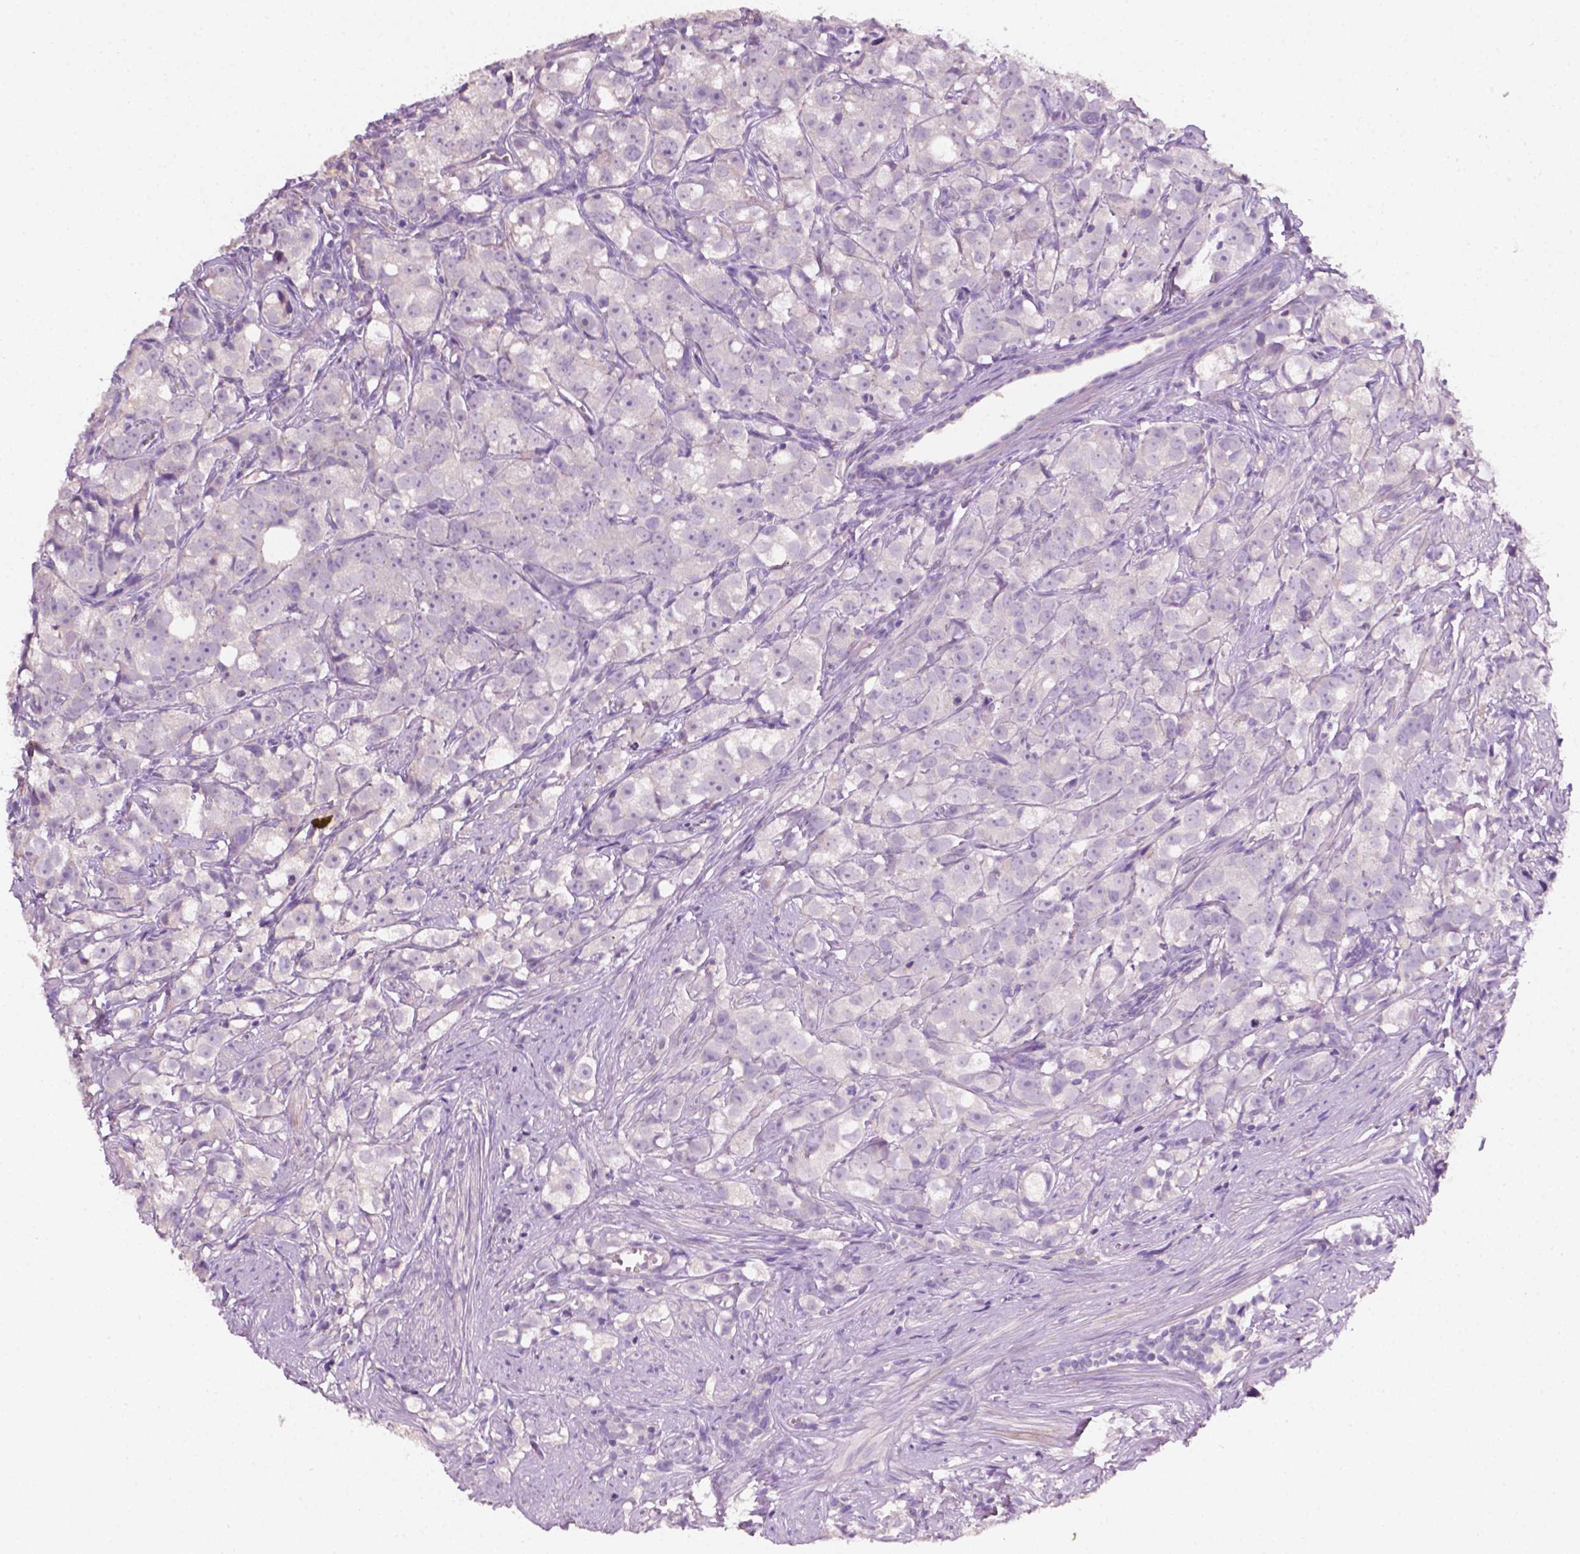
{"staining": {"intensity": "negative", "quantity": "none", "location": "none"}, "tissue": "prostate cancer", "cell_type": "Tumor cells", "image_type": "cancer", "snomed": [{"axis": "morphology", "description": "Adenocarcinoma, High grade"}, {"axis": "topography", "description": "Prostate"}], "caption": "The micrograph shows no staining of tumor cells in prostate high-grade adenocarcinoma.", "gene": "EGFR", "patient": {"sex": "male", "age": 68}}